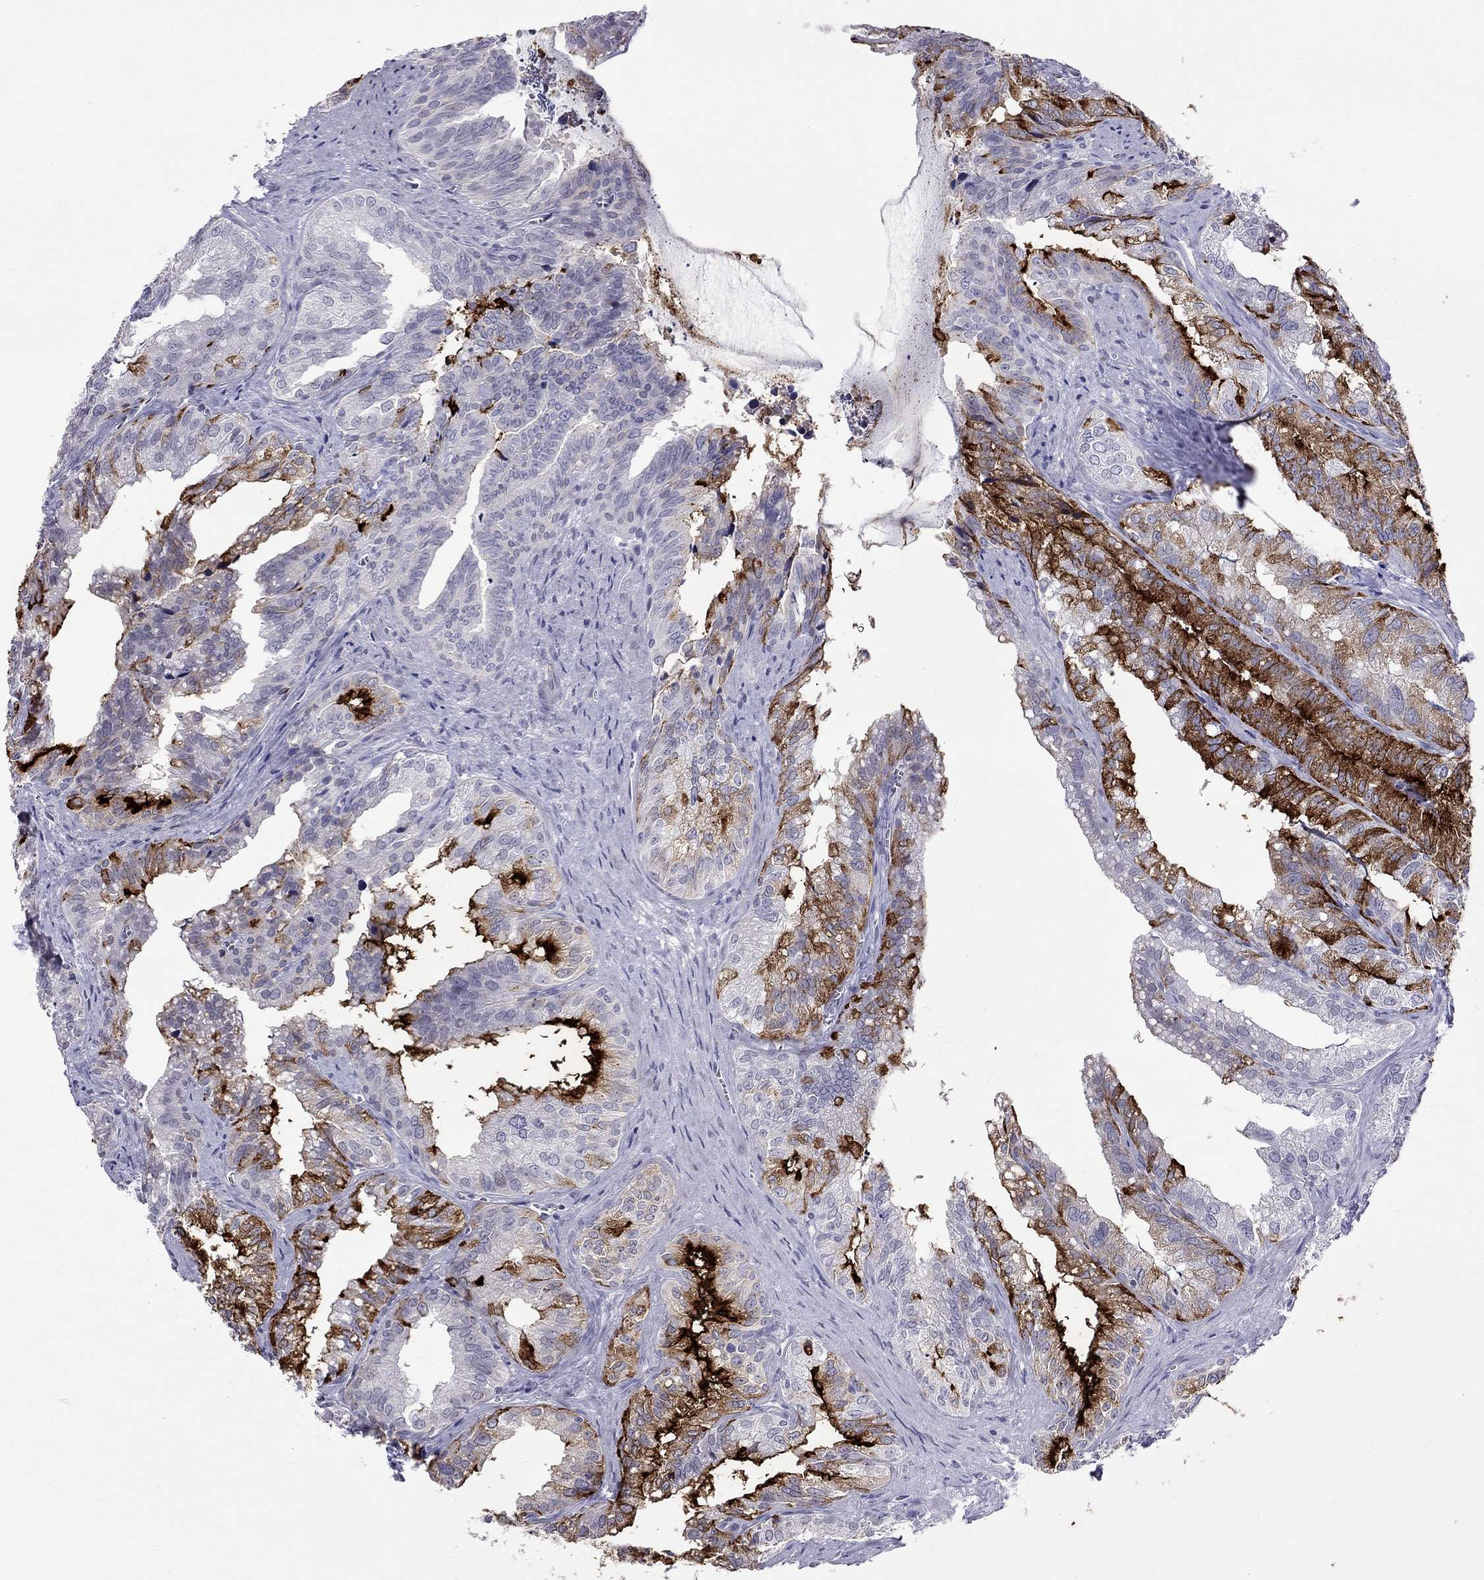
{"staining": {"intensity": "strong", "quantity": "25%-75%", "location": "cytoplasmic/membranous"}, "tissue": "seminal vesicle", "cell_type": "Glandular cells", "image_type": "normal", "snomed": [{"axis": "morphology", "description": "Normal tissue, NOS"}, {"axis": "topography", "description": "Seminal veicle"}], "caption": "A photomicrograph of human seminal vesicle stained for a protein shows strong cytoplasmic/membranous brown staining in glandular cells.", "gene": "MUC15", "patient": {"sex": "male", "age": 57}}